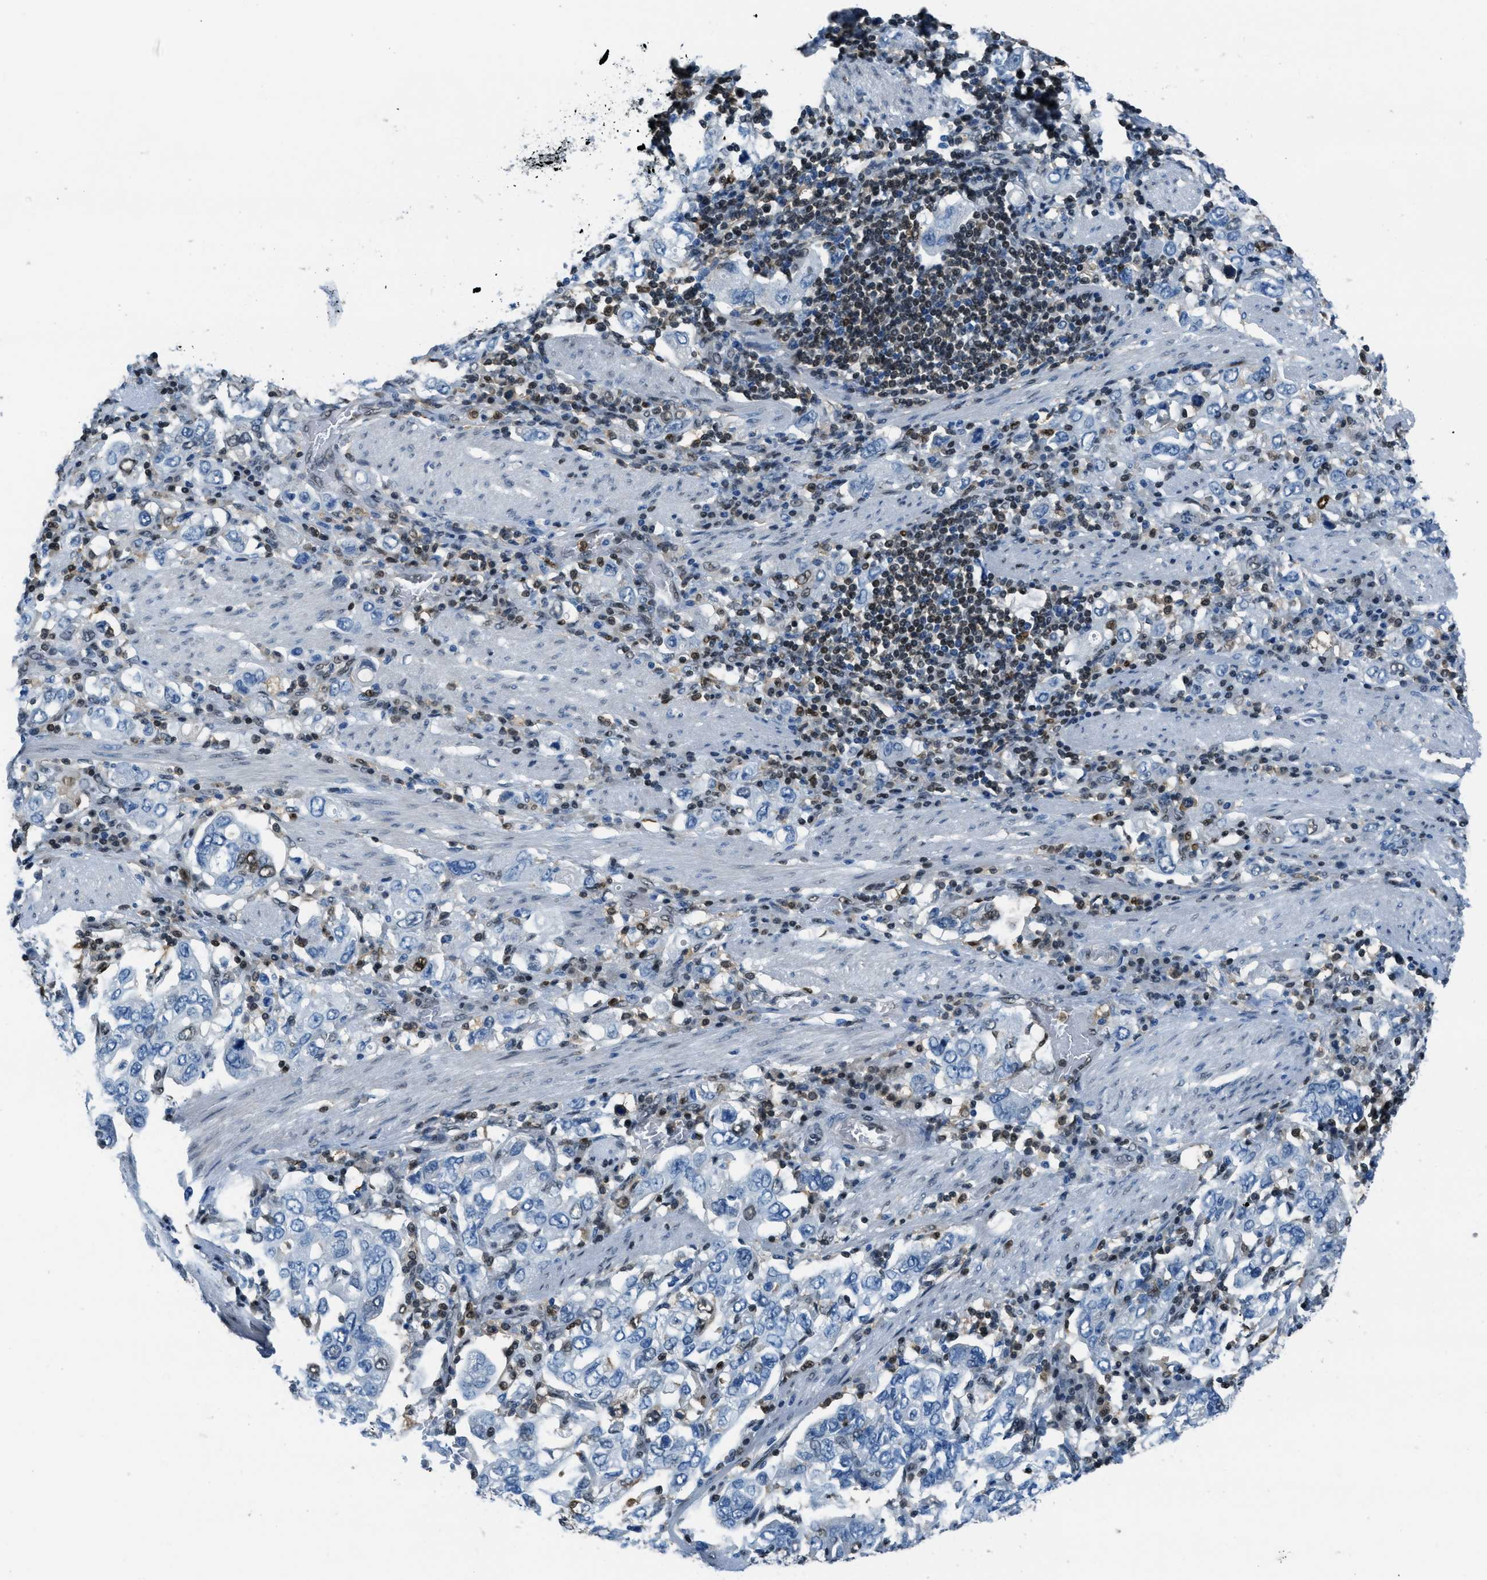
{"staining": {"intensity": "negative", "quantity": "none", "location": "none"}, "tissue": "stomach cancer", "cell_type": "Tumor cells", "image_type": "cancer", "snomed": [{"axis": "morphology", "description": "Adenocarcinoma, NOS"}, {"axis": "topography", "description": "Stomach, upper"}], "caption": "The immunohistochemistry (IHC) image has no significant expression in tumor cells of stomach cancer tissue.", "gene": "OGFR", "patient": {"sex": "male", "age": 62}}